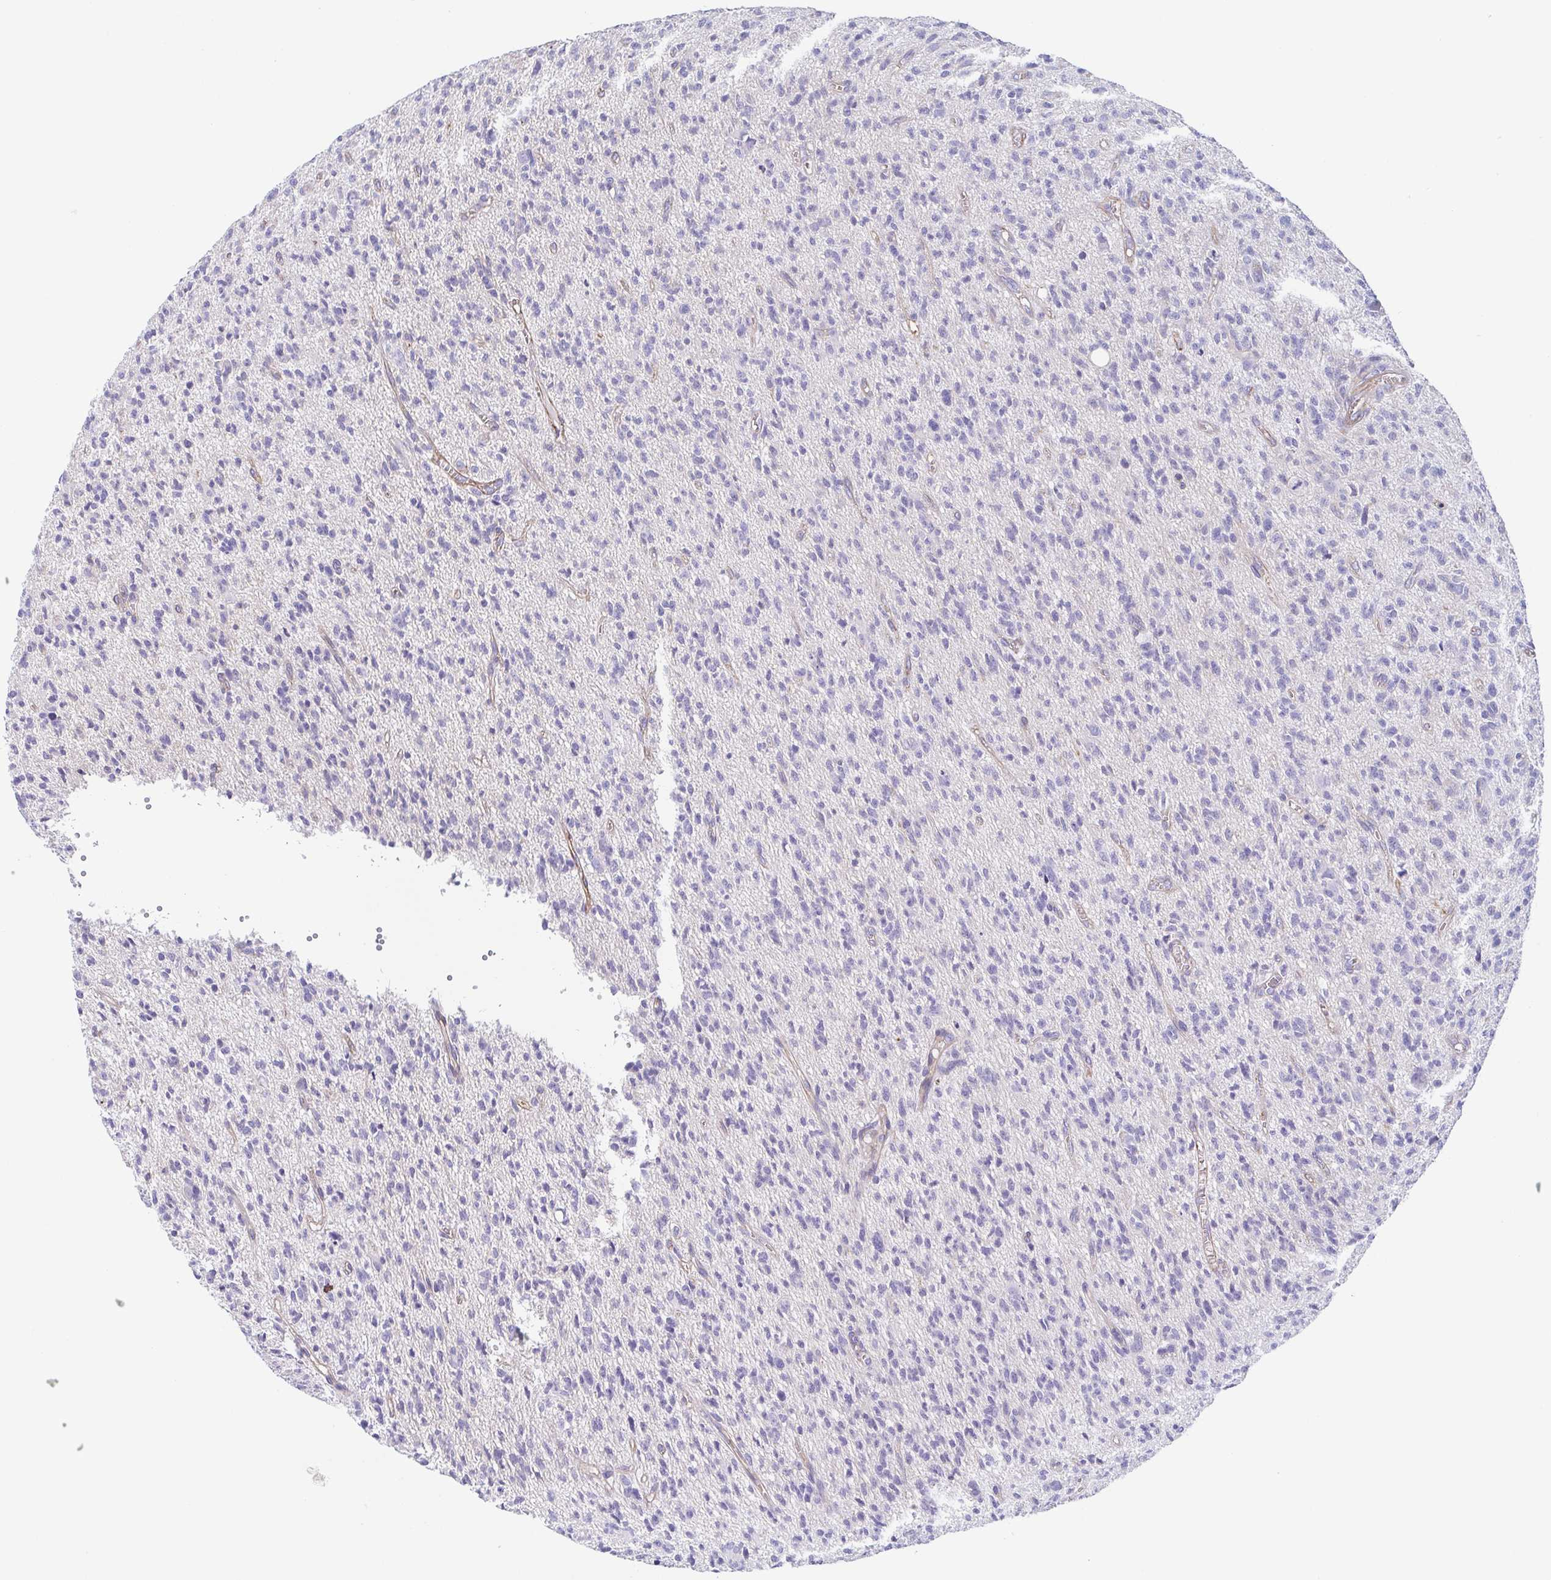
{"staining": {"intensity": "negative", "quantity": "none", "location": "none"}, "tissue": "glioma", "cell_type": "Tumor cells", "image_type": "cancer", "snomed": [{"axis": "morphology", "description": "Glioma, malignant, Low grade"}, {"axis": "topography", "description": "Brain"}], "caption": "Immunohistochemical staining of malignant glioma (low-grade) displays no significant staining in tumor cells.", "gene": "TRAM2", "patient": {"sex": "male", "age": 64}}